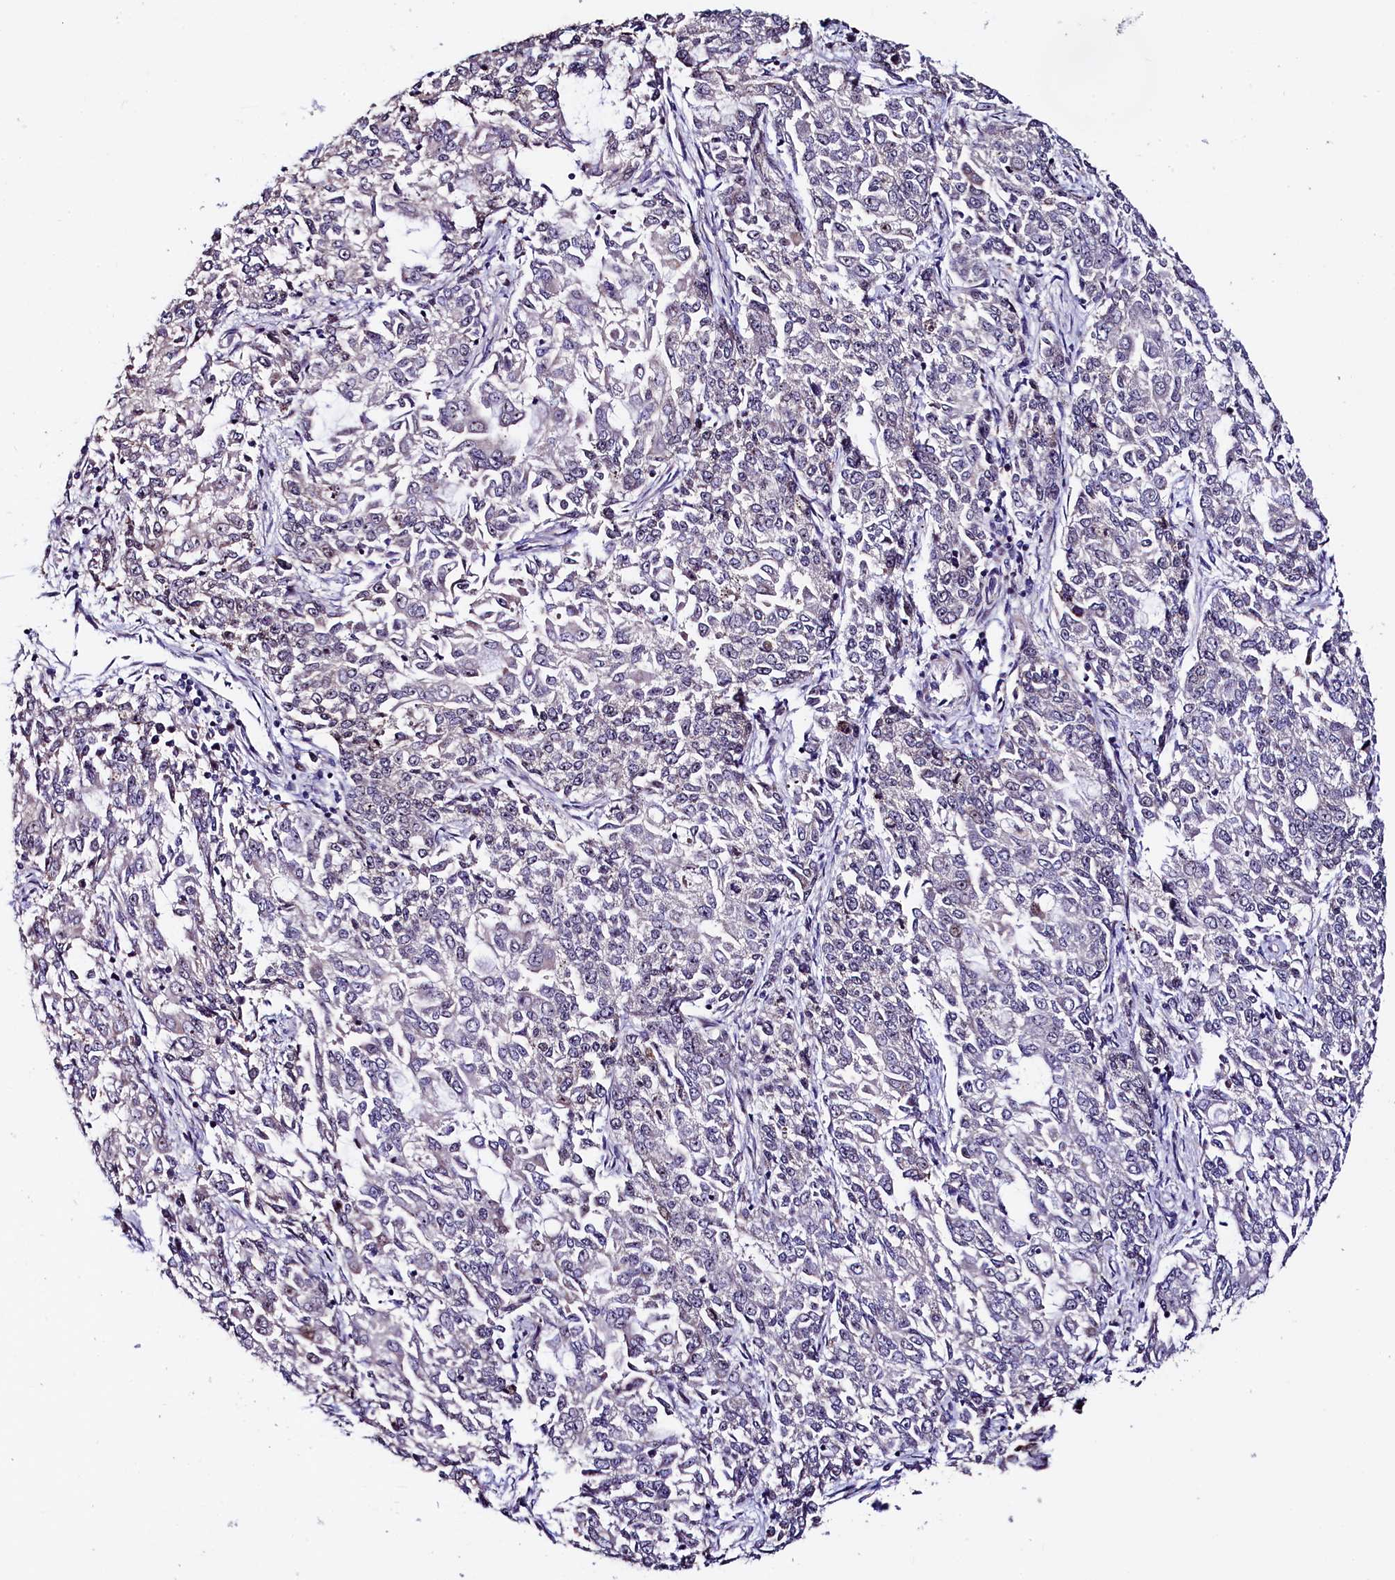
{"staining": {"intensity": "negative", "quantity": "none", "location": "none"}, "tissue": "endometrial cancer", "cell_type": "Tumor cells", "image_type": "cancer", "snomed": [{"axis": "morphology", "description": "Adenocarcinoma, NOS"}, {"axis": "topography", "description": "Endometrium"}], "caption": "Human endometrial cancer (adenocarcinoma) stained for a protein using IHC demonstrates no positivity in tumor cells.", "gene": "TRMT112", "patient": {"sex": "female", "age": 50}}